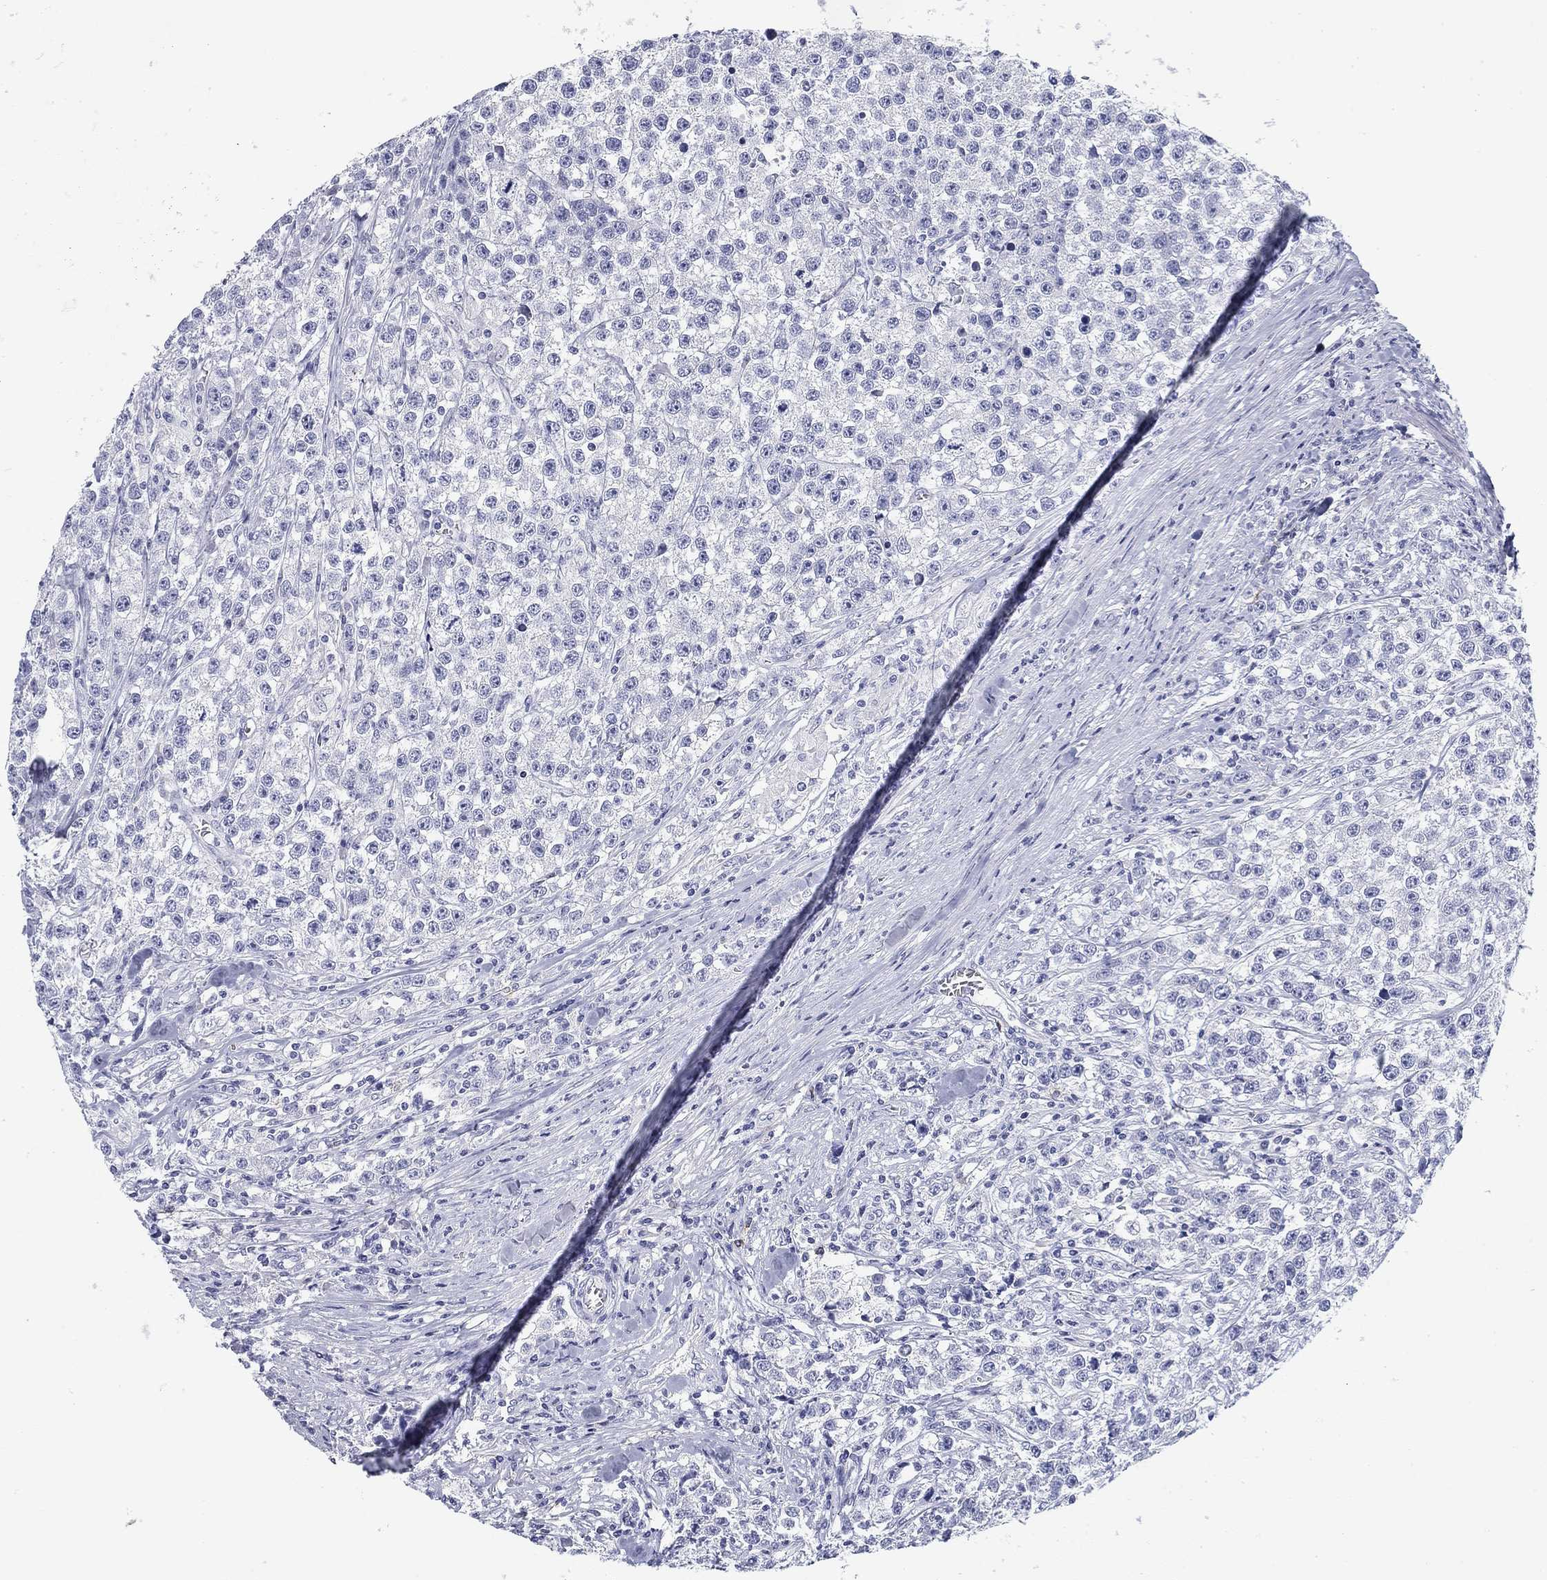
{"staining": {"intensity": "negative", "quantity": "none", "location": "none"}, "tissue": "testis cancer", "cell_type": "Tumor cells", "image_type": "cancer", "snomed": [{"axis": "morphology", "description": "Seminoma, NOS"}, {"axis": "topography", "description": "Testis"}], "caption": "Immunohistochemical staining of human testis cancer displays no significant staining in tumor cells.", "gene": "CD79B", "patient": {"sex": "male", "age": 59}}